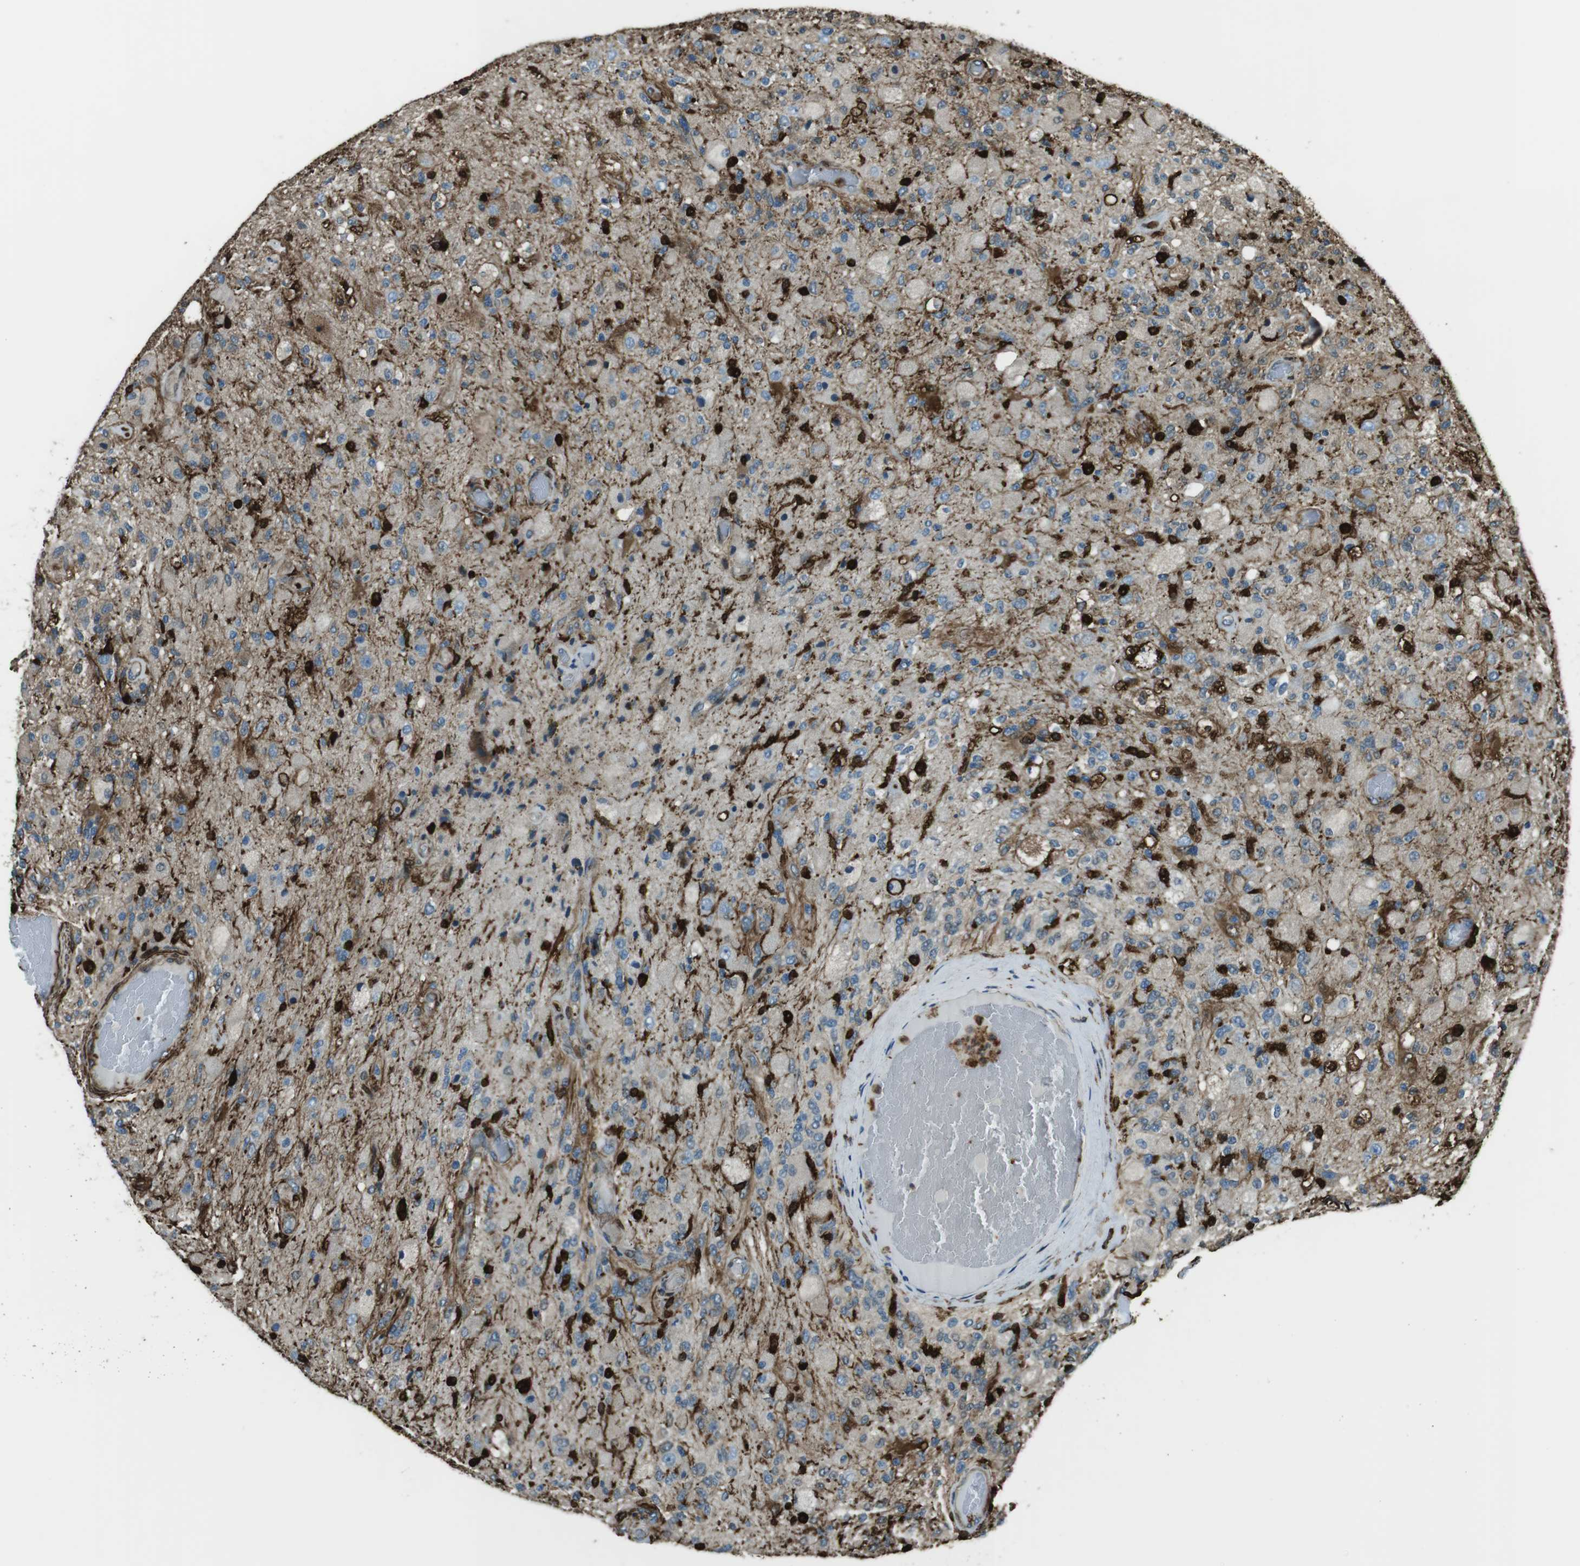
{"staining": {"intensity": "strong", "quantity": "<25%", "location": "cytoplasmic/membranous"}, "tissue": "glioma", "cell_type": "Tumor cells", "image_type": "cancer", "snomed": [{"axis": "morphology", "description": "Normal tissue, NOS"}, {"axis": "morphology", "description": "Glioma, malignant, High grade"}, {"axis": "topography", "description": "Cerebral cortex"}], "caption": "Protein staining of glioma tissue shows strong cytoplasmic/membranous positivity in approximately <25% of tumor cells. Immunohistochemistry (ihc) stains the protein of interest in brown and the nuclei are stained blue.", "gene": "SFT2D1", "patient": {"sex": "male", "age": 77}}